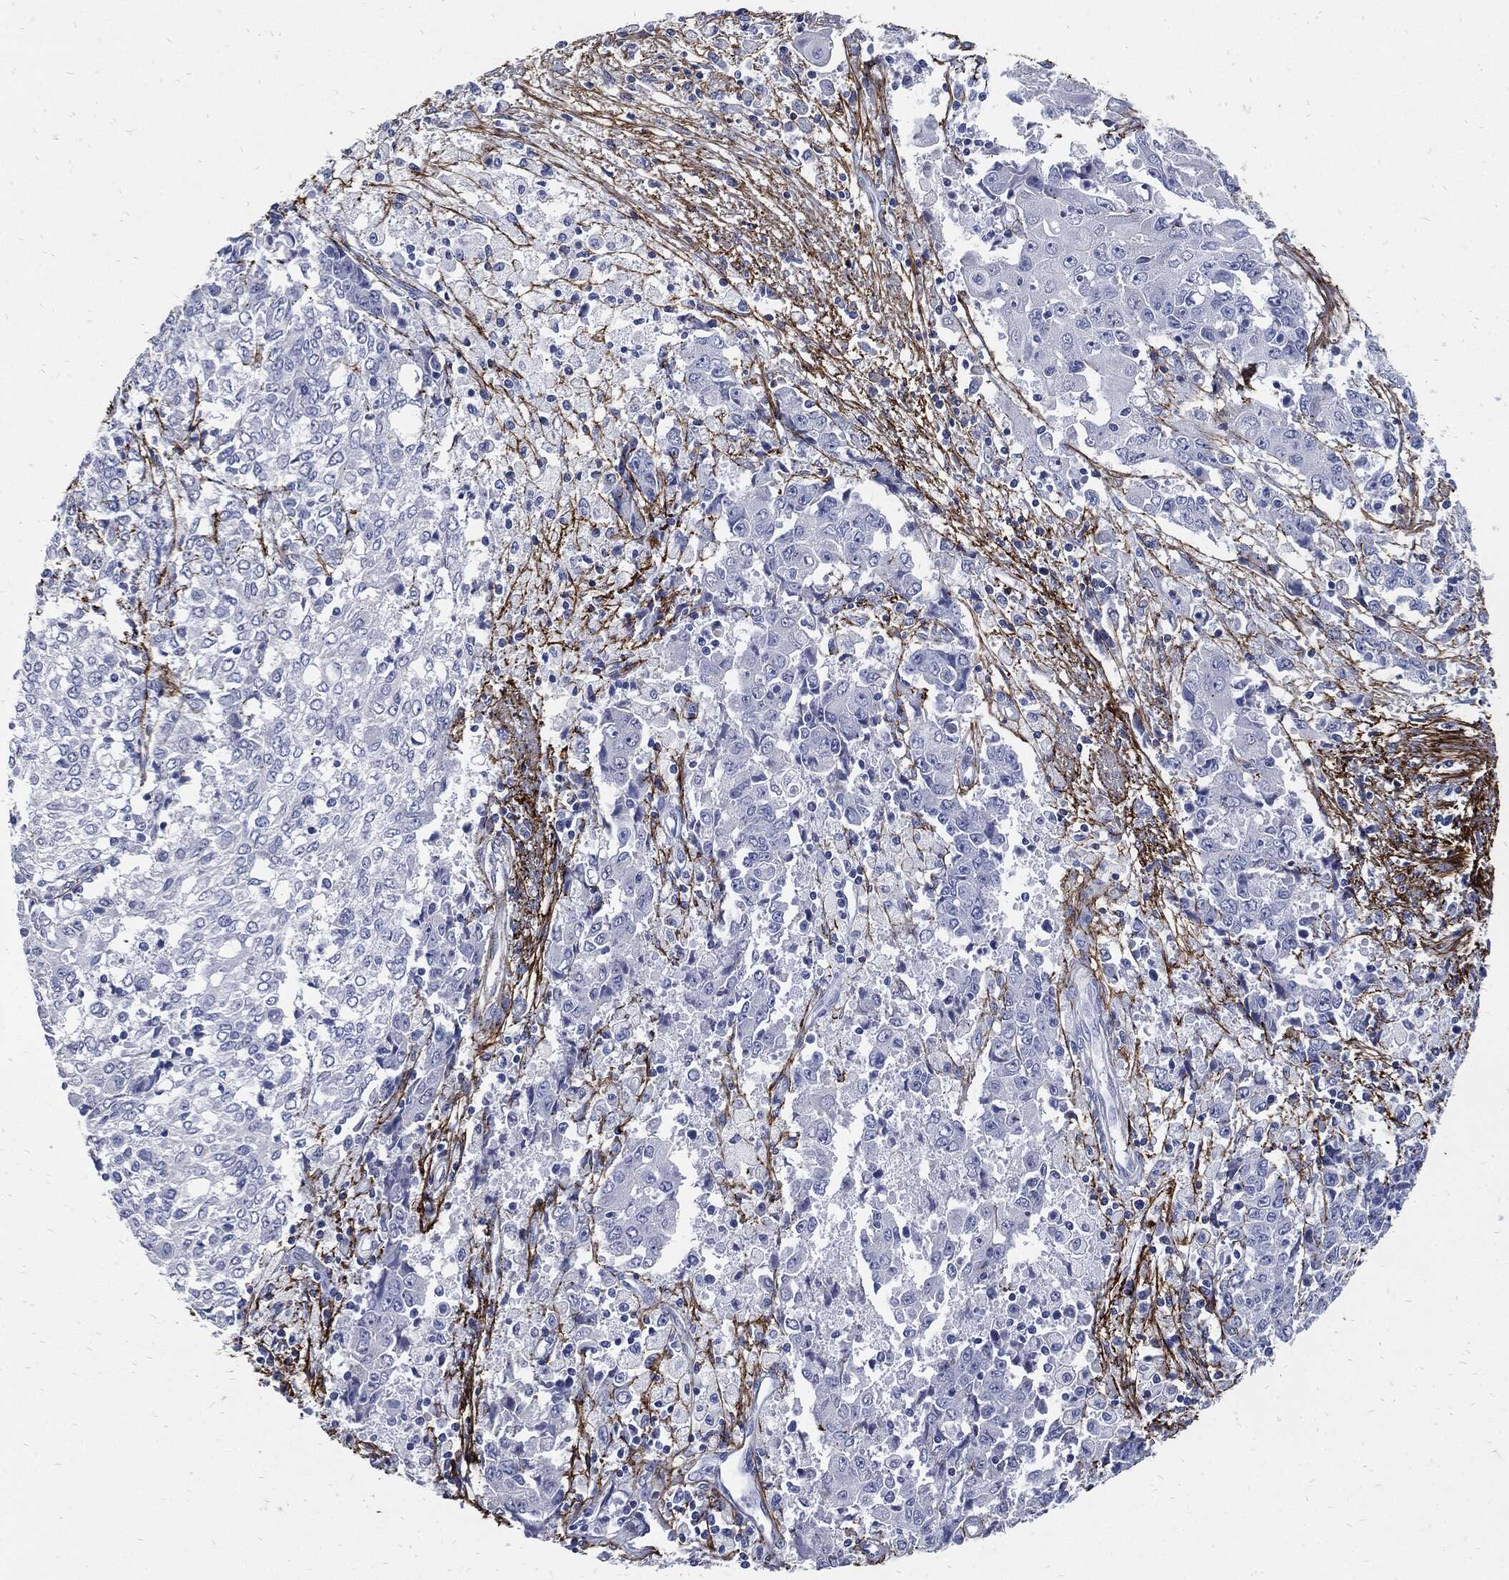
{"staining": {"intensity": "negative", "quantity": "none", "location": "none"}, "tissue": "ovarian cancer", "cell_type": "Tumor cells", "image_type": "cancer", "snomed": [{"axis": "morphology", "description": "Carcinoma, endometroid"}, {"axis": "topography", "description": "Ovary"}], "caption": "Tumor cells are negative for brown protein staining in ovarian cancer.", "gene": "FBN1", "patient": {"sex": "female", "age": 42}}